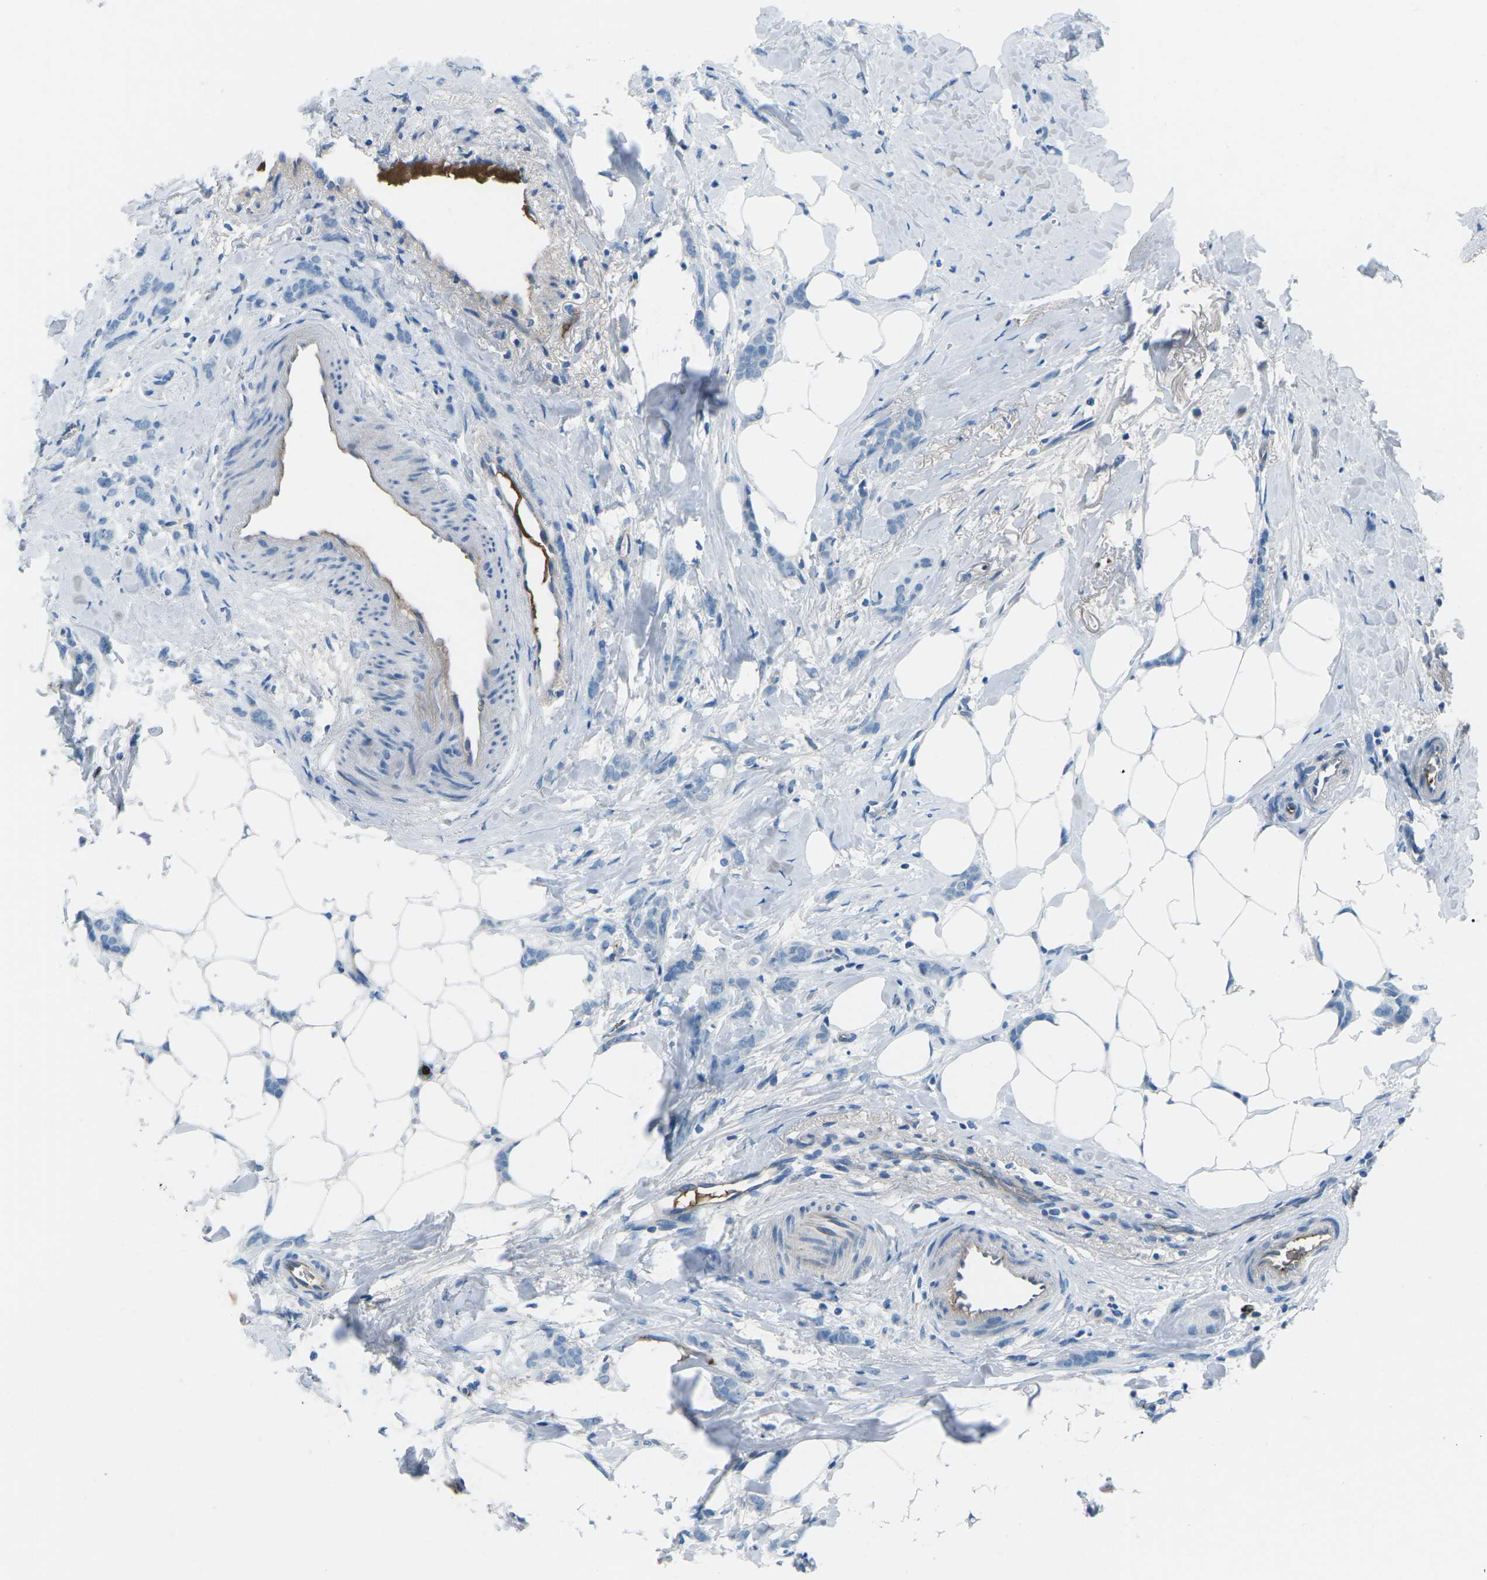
{"staining": {"intensity": "negative", "quantity": "none", "location": "none"}, "tissue": "breast cancer", "cell_type": "Tumor cells", "image_type": "cancer", "snomed": [{"axis": "morphology", "description": "Lobular carcinoma, in situ"}, {"axis": "morphology", "description": "Lobular carcinoma"}, {"axis": "topography", "description": "Breast"}], "caption": "High power microscopy image of an immunohistochemistry histopathology image of breast cancer, revealing no significant staining in tumor cells.", "gene": "FCN1", "patient": {"sex": "female", "age": 41}}